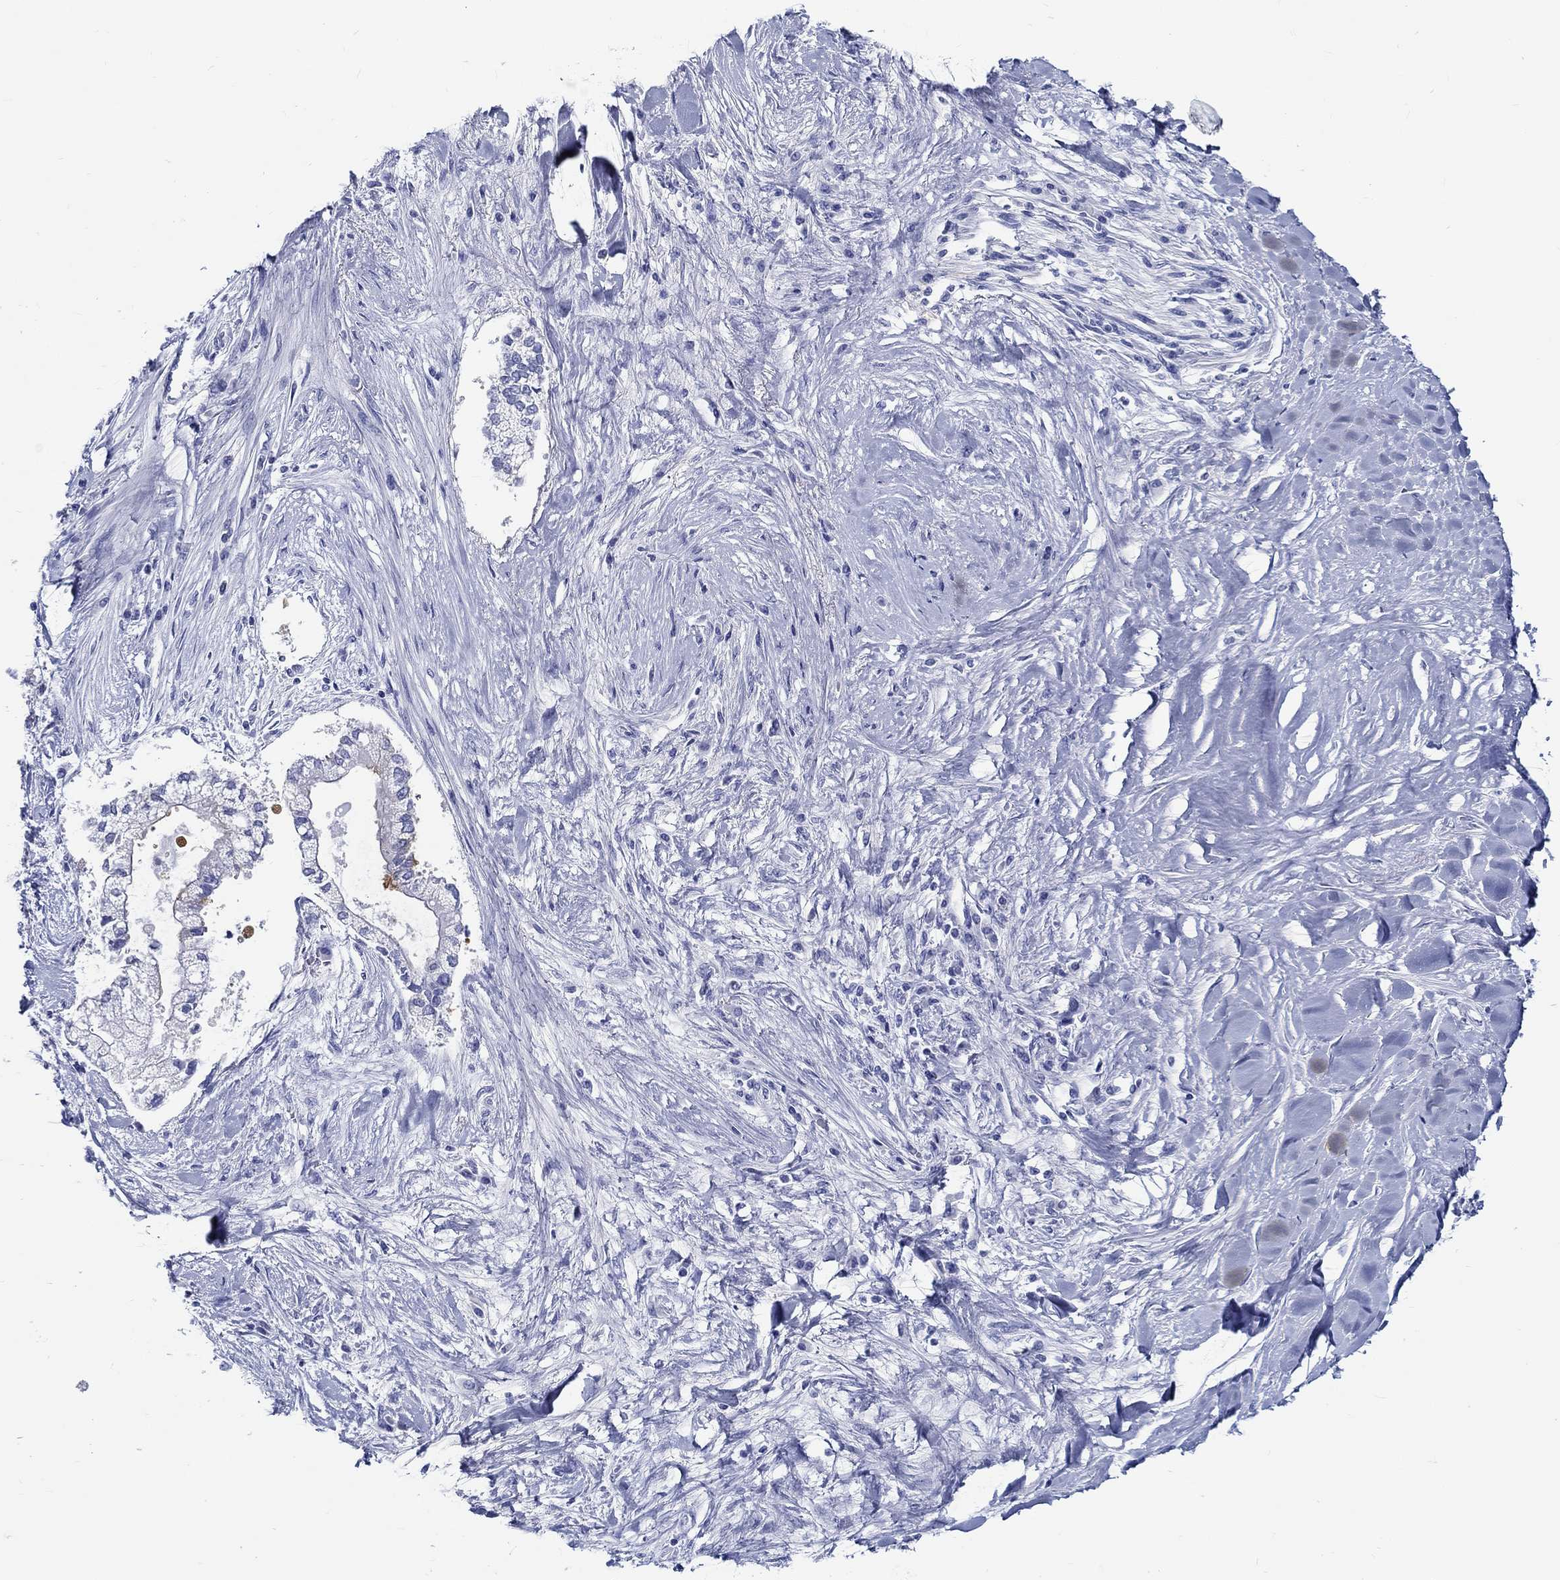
{"staining": {"intensity": "negative", "quantity": "none", "location": "none"}, "tissue": "liver cancer", "cell_type": "Tumor cells", "image_type": "cancer", "snomed": [{"axis": "morphology", "description": "Cholangiocarcinoma"}, {"axis": "topography", "description": "Liver"}], "caption": "Immunohistochemistry (IHC) histopathology image of neoplastic tissue: human liver cholangiocarcinoma stained with DAB (3,3'-diaminobenzidine) demonstrates no significant protein positivity in tumor cells. (DAB immunohistochemistry (IHC) visualized using brightfield microscopy, high magnification).", "gene": "FBXO2", "patient": {"sex": "male", "age": 50}}